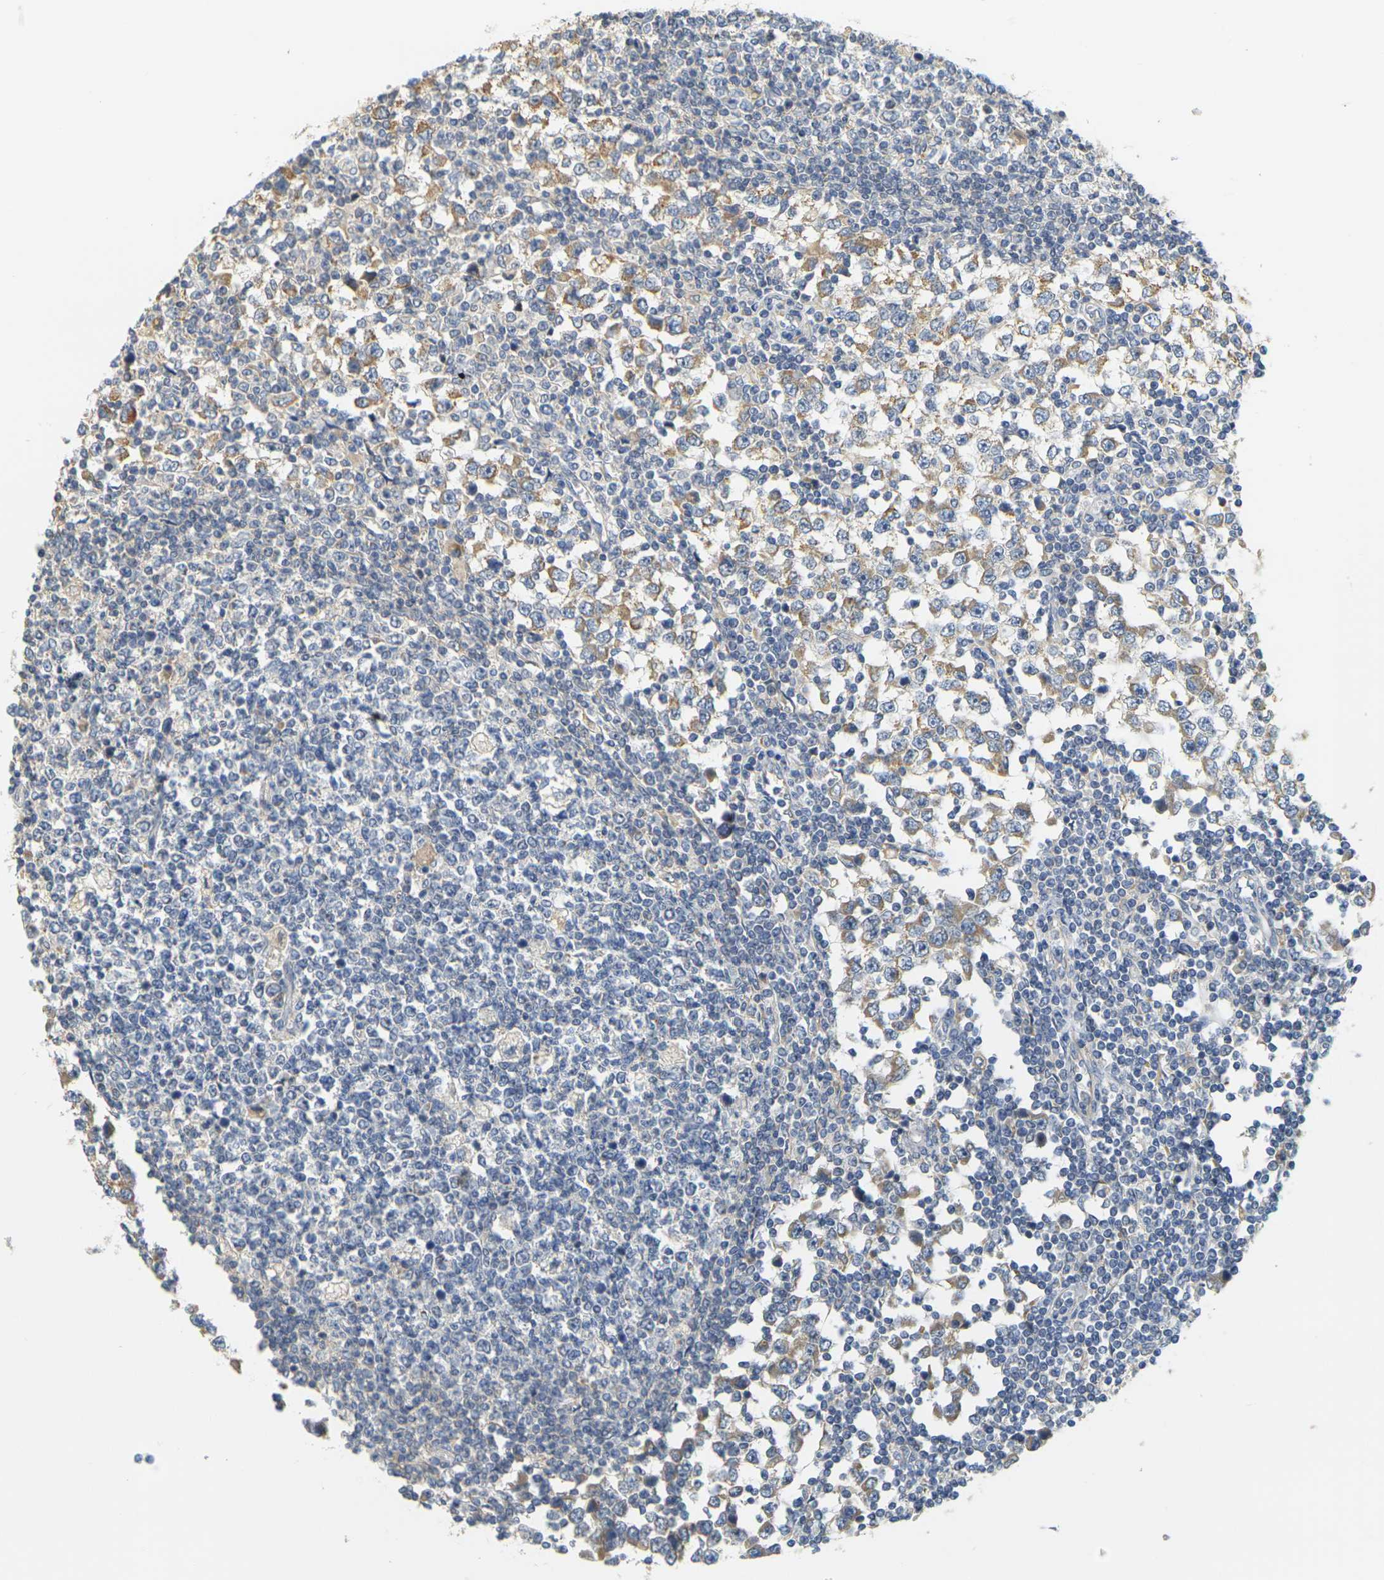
{"staining": {"intensity": "moderate", "quantity": "<25%", "location": "cytoplasmic/membranous"}, "tissue": "testis cancer", "cell_type": "Tumor cells", "image_type": "cancer", "snomed": [{"axis": "morphology", "description": "Seminoma, NOS"}, {"axis": "topography", "description": "Testis"}], "caption": "A photomicrograph showing moderate cytoplasmic/membranous positivity in about <25% of tumor cells in testis cancer (seminoma), as visualized by brown immunohistochemical staining.", "gene": "GDAP1", "patient": {"sex": "male", "age": 65}}